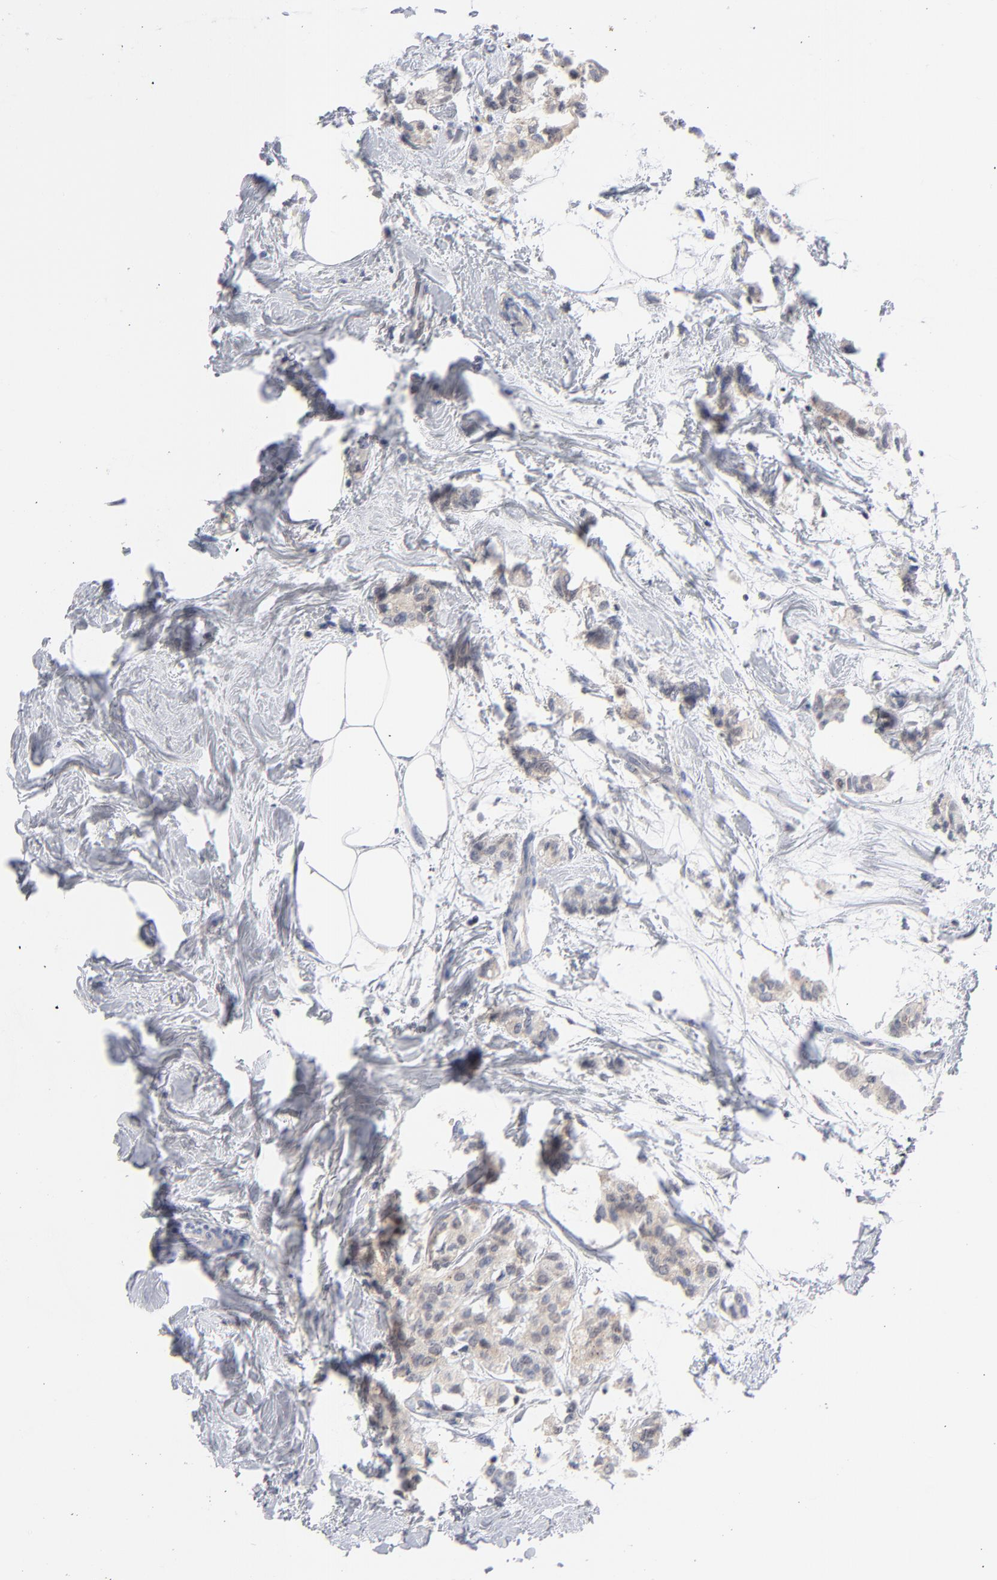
{"staining": {"intensity": "weak", "quantity": ">75%", "location": "cytoplasmic/membranous"}, "tissue": "breast cancer", "cell_type": "Tumor cells", "image_type": "cancer", "snomed": [{"axis": "morphology", "description": "Duct carcinoma"}, {"axis": "topography", "description": "Breast"}], "caption": "About >75% of tumor cells in human infiltrating ductal carcinoma (breast) reveal weak cytoplasmic/membranous protein staining as visualized by brown immunohistochemical staining.", "gene": "CAB39L", "patient": {"sex": "female", "age": 84}}